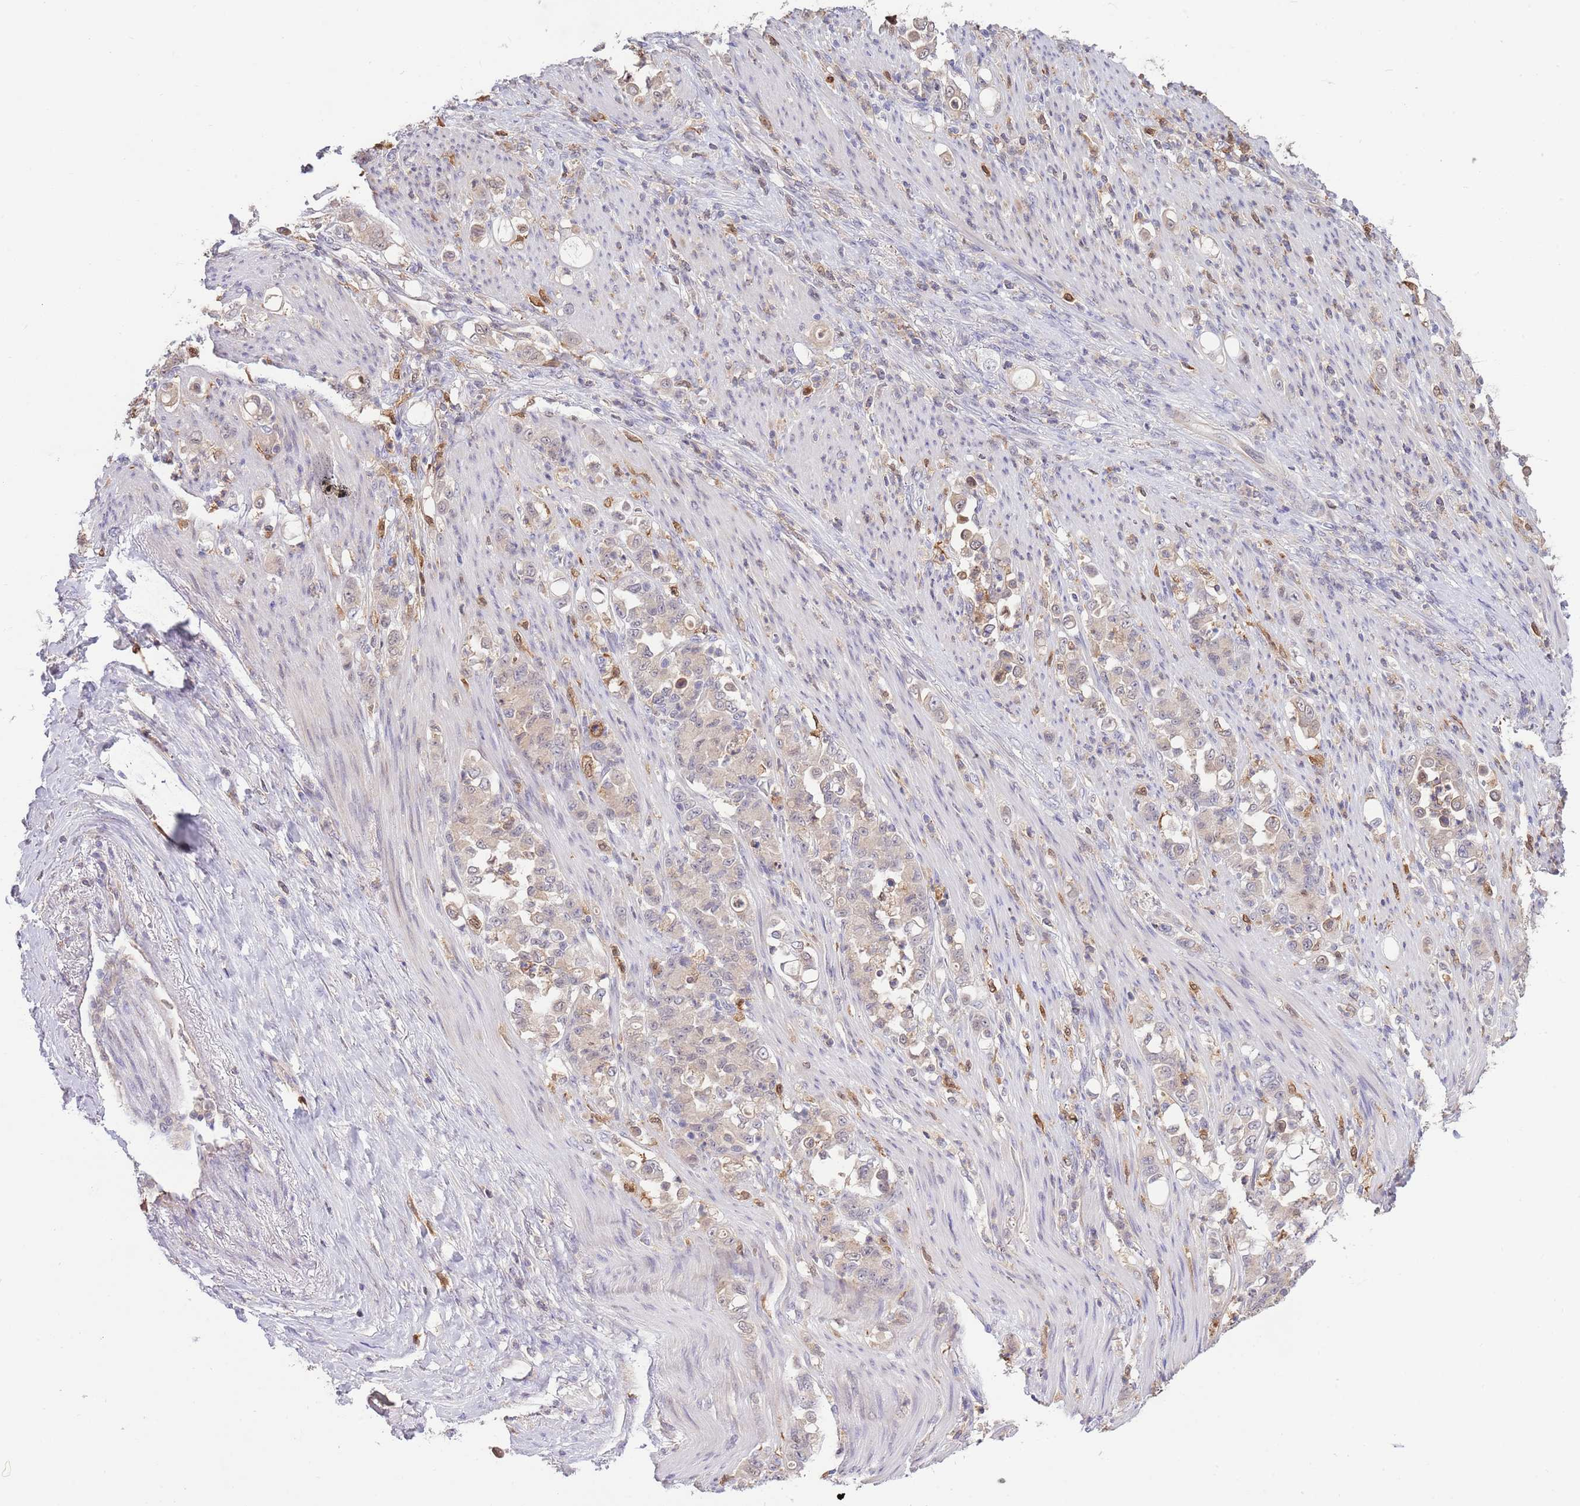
{"staining": {"intensity": "negative", "quantity": "none", "location": "none"}, "tissue": "stomach cancer", "cell_type": "Tumor cells", "image_type": "cancer", "snomed": [{"axis": "morphology", "description": "Normal tissue, NOS"}, {"axis": "morphology", "description": "Adenocarcinoma, NOS"}, {"axis": "topography", "description": "Stomach"}], "caption": "This photomicrograph is of stomach cancer stained with immunohistochemistry to label a protein in brown with the nuclei are counter-stained blue. There is no expression in tumor cells. (Brightfield microscopy of DAB immunohistochemistry (IHC) at high magnification).", "gene": "CCNJL", "patient": {"sex": "female", "age": 79}}